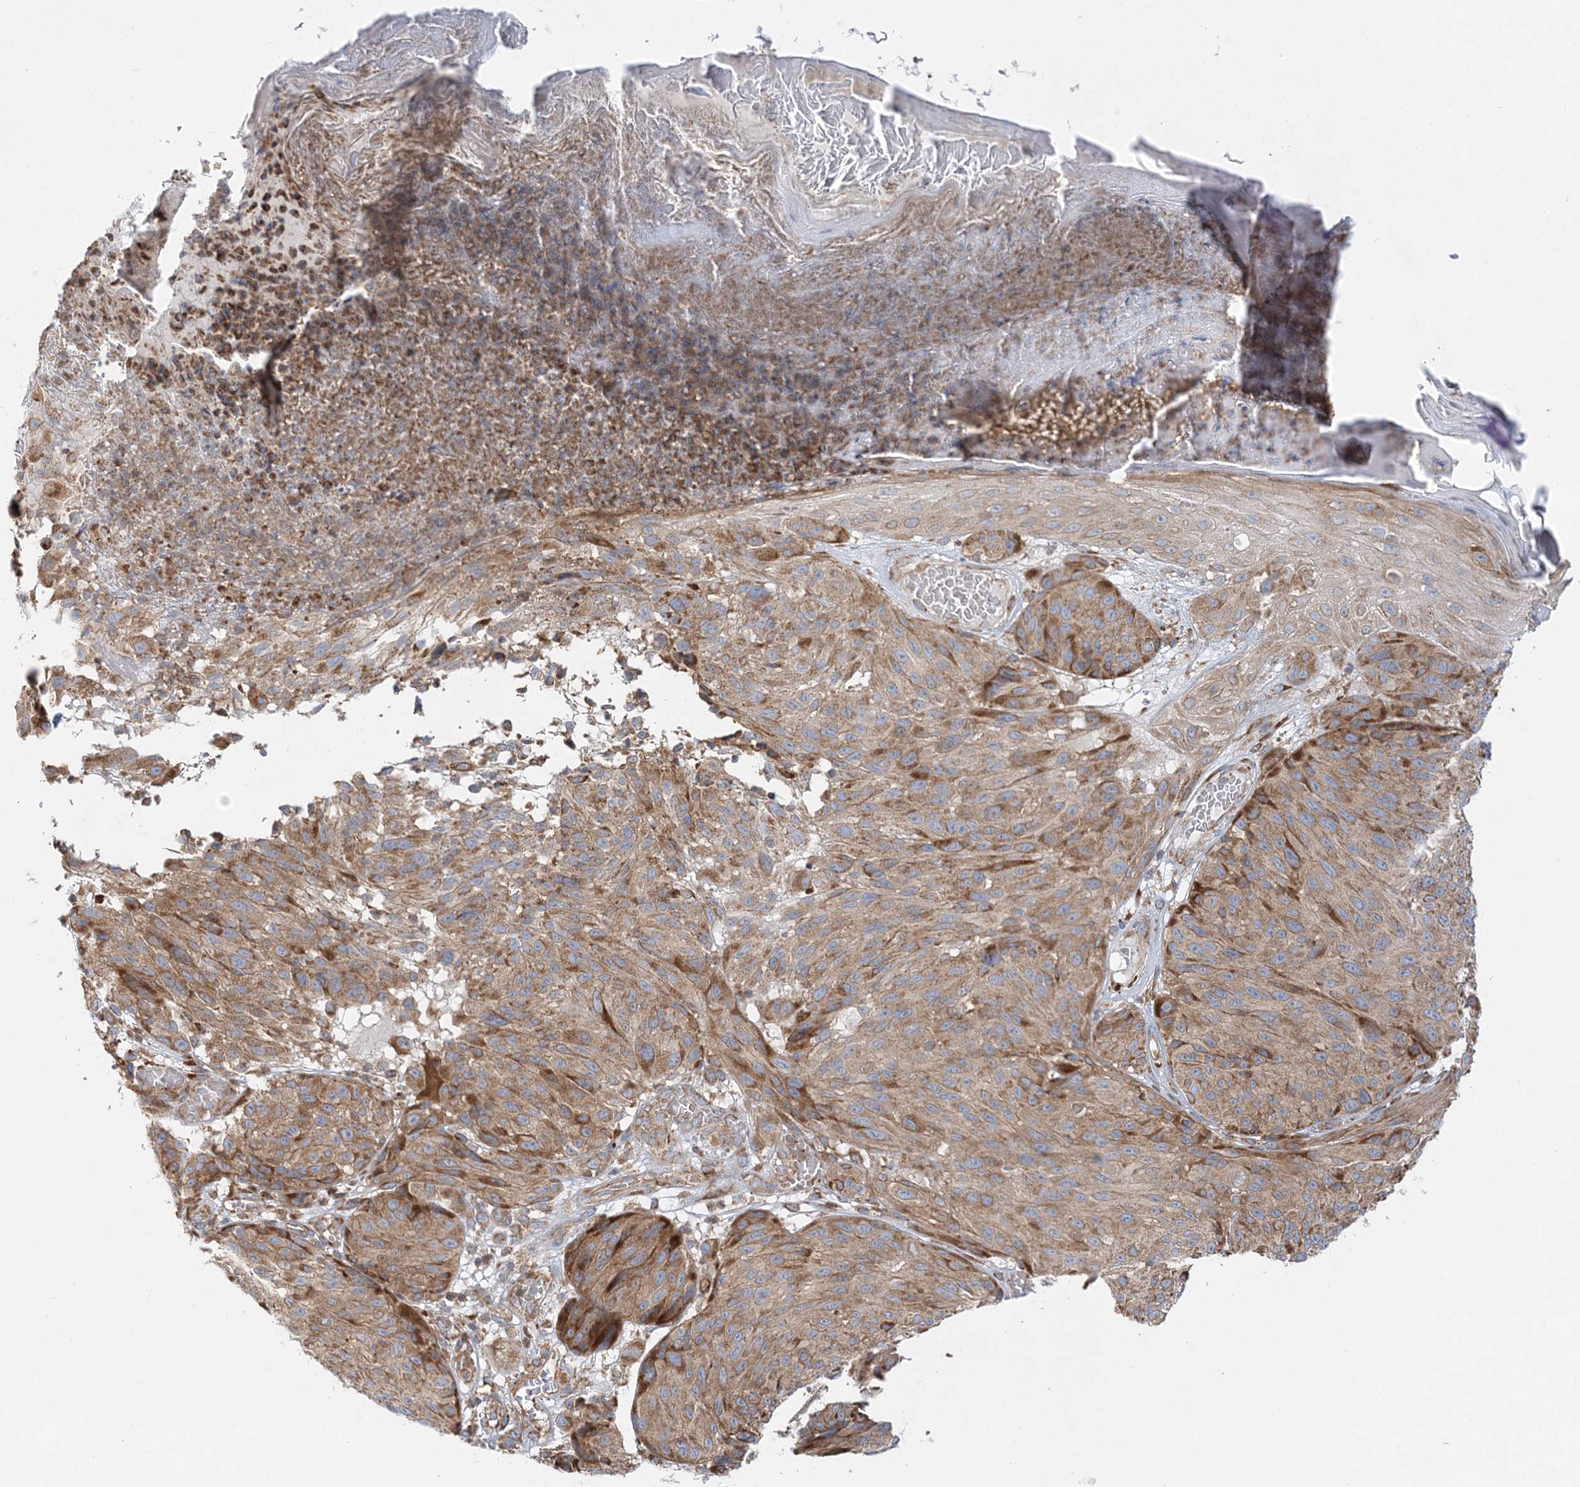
{"staining": {"intensity": "moderate", "quantity": ">75%", "location": "cytoplasmic/membranous"}, "tissue": "melanoma", "cell_type": "Tumor cells", "image_type": "cancer", "snomed": [{"axis": "morphology", "description": "Malignant melanoma, NOS"}, {"axis": "topography", "description": "Skin"}], "caption": "Malignant melanoma was stained to show a protein in brown. There is medium levels of moderate cytoplasmic/membranous positivity in about >75% of tumor cells. The staining is performed using DAB (3,3'-diaminobenzidine) brown chromogen to label protein expression. The nuclei are counter-stained blue using hematoxylin.", "gene": "ZFYVE16", "patient": {"sex": "male", "age": 83}}